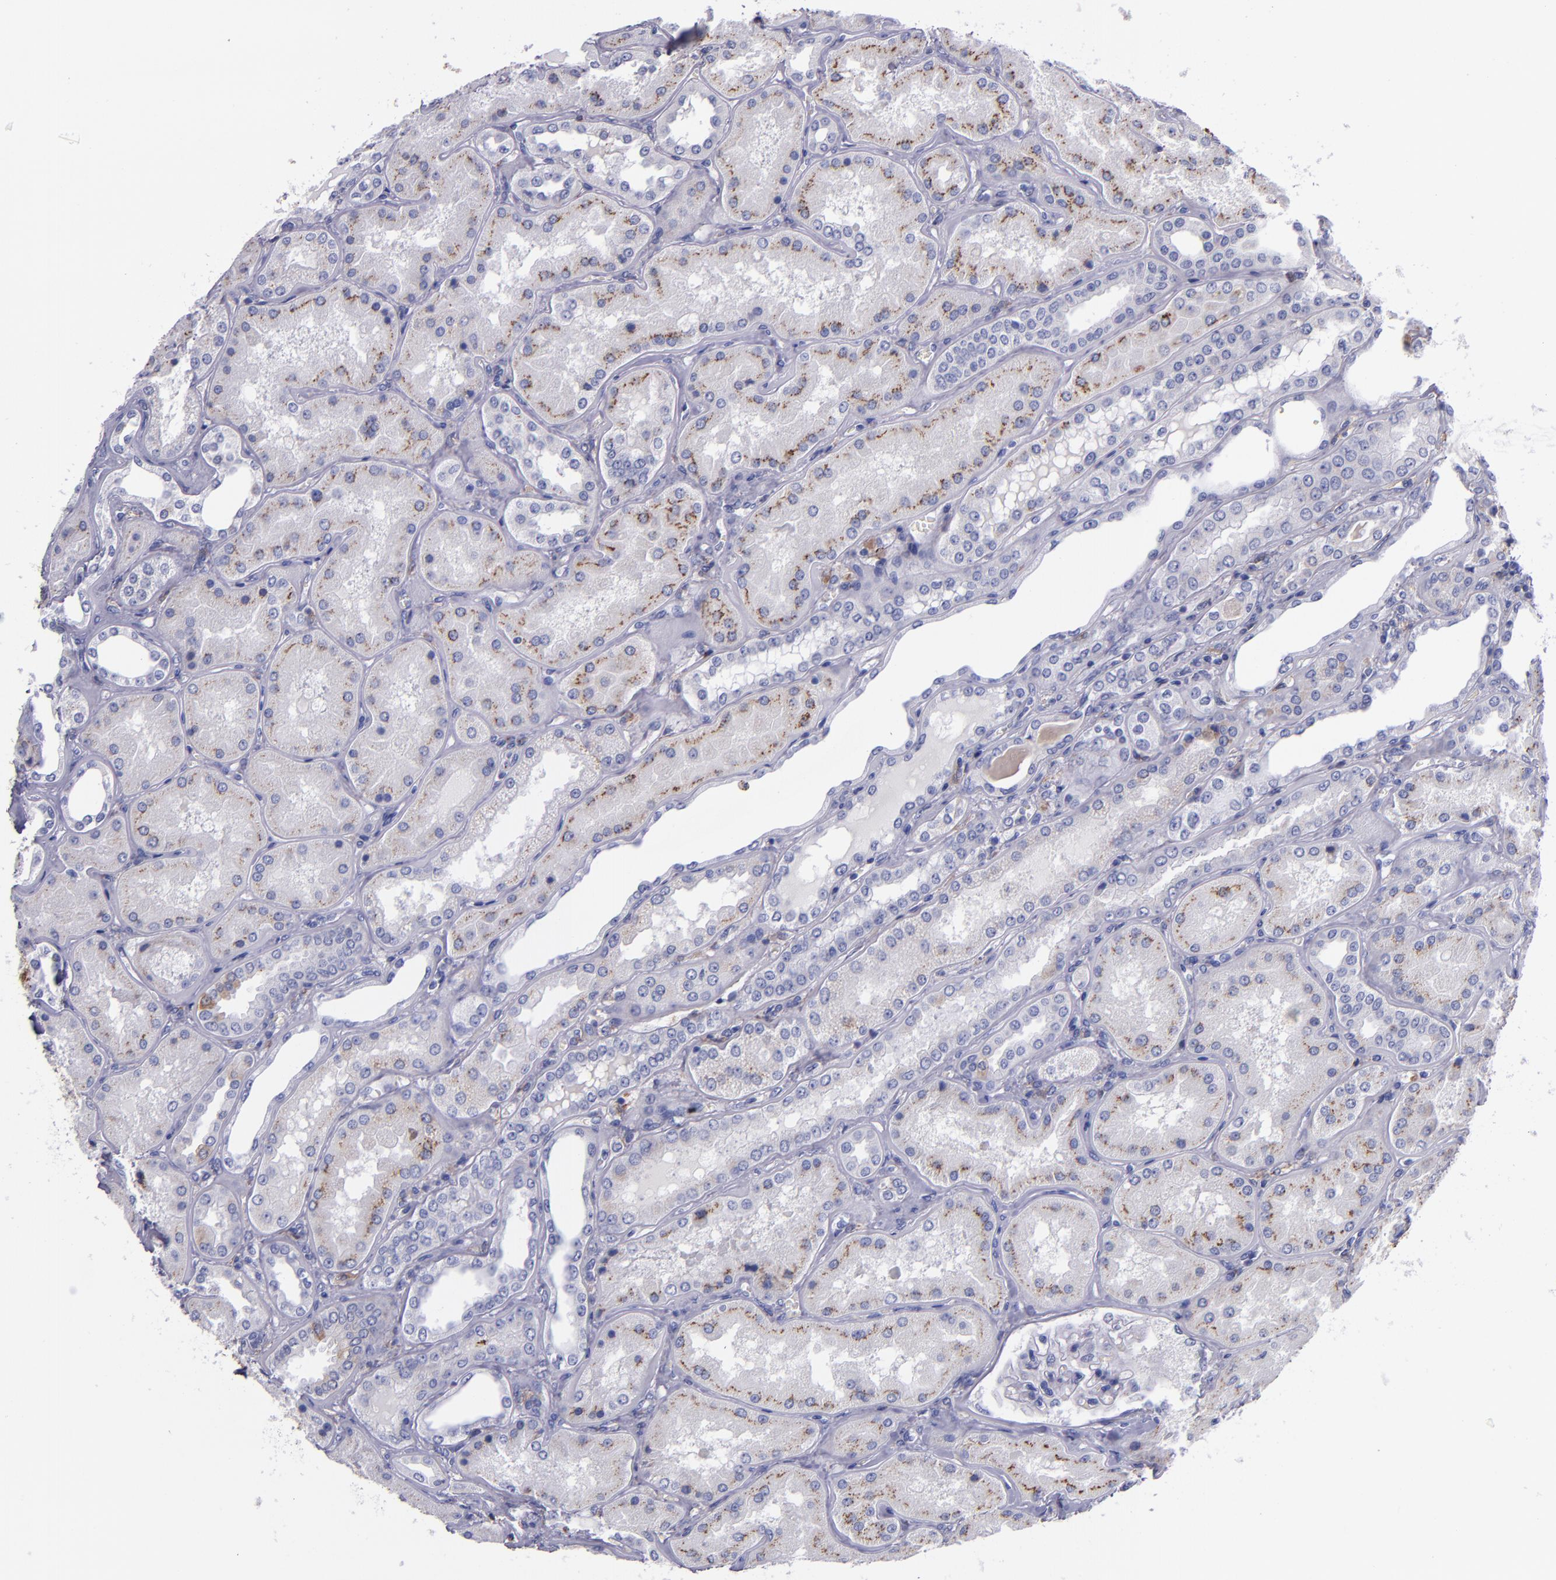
{"staining": {"intensity": "negative", "quantity": "none", "location": "none"}, "tissue": "kidney", "cell_type": "Cells in glomeruli", "image_type": "normal", "snomed": [{"axis": "morphology", "description": "Normal tissue, NOS"}, {"axis": "topography", "description": "Kidney"}], "caption": "Cells in glomeruli are negative for protein expression in normal human kidney. (DAB IHC, high magnification).", "gene": "IVL", "patient": {"sex": "female", "age": 56}}